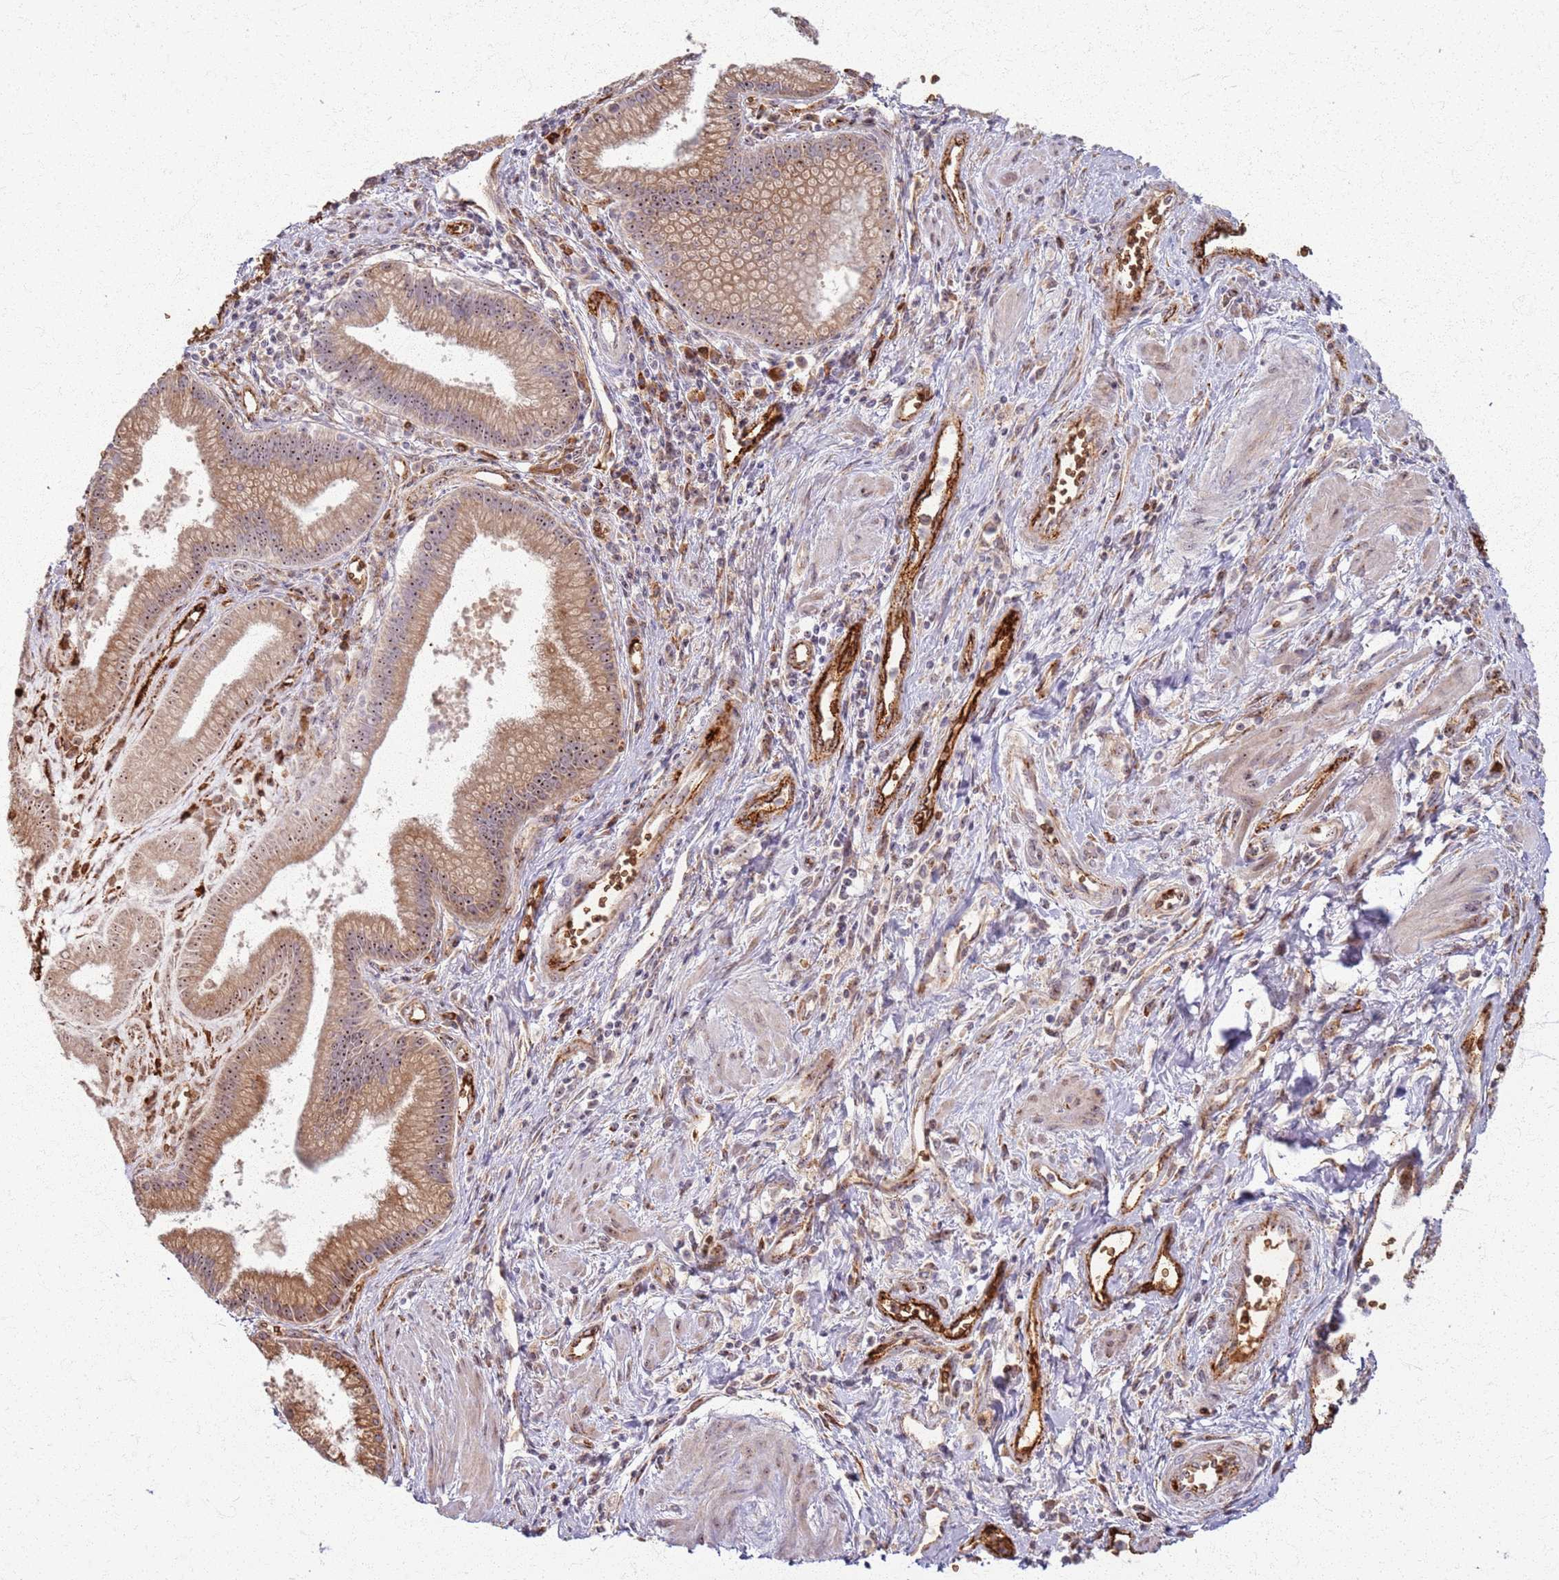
{"staining": {"intensity": "moderate", "quantity": ">75%", "location": "cytoplasmic/membranous,nuclear"}, "tissue": "pancreatic cancer", "cell_type": "Tumor cells", "image_type": "cancer", "snomed": [{"axis": "morphology", "description": "Adenocarcinoma, NOS"}, {"axis": "topography", "description": "Pancreas"}], "caption": "Immunohistochemical staining of human pancreatic cancer (adenocarcinoma) displays medium levels of moderate cytoplasmic/membranous and nuclear protein positivity in about >75% of tumor cells. (DAB (3,3'-diaminobenzidine) = brown stain, brightfield microscopy at high magnification).", "gene": "KRI1", "patient": {"sex": "male", "age": 78}}